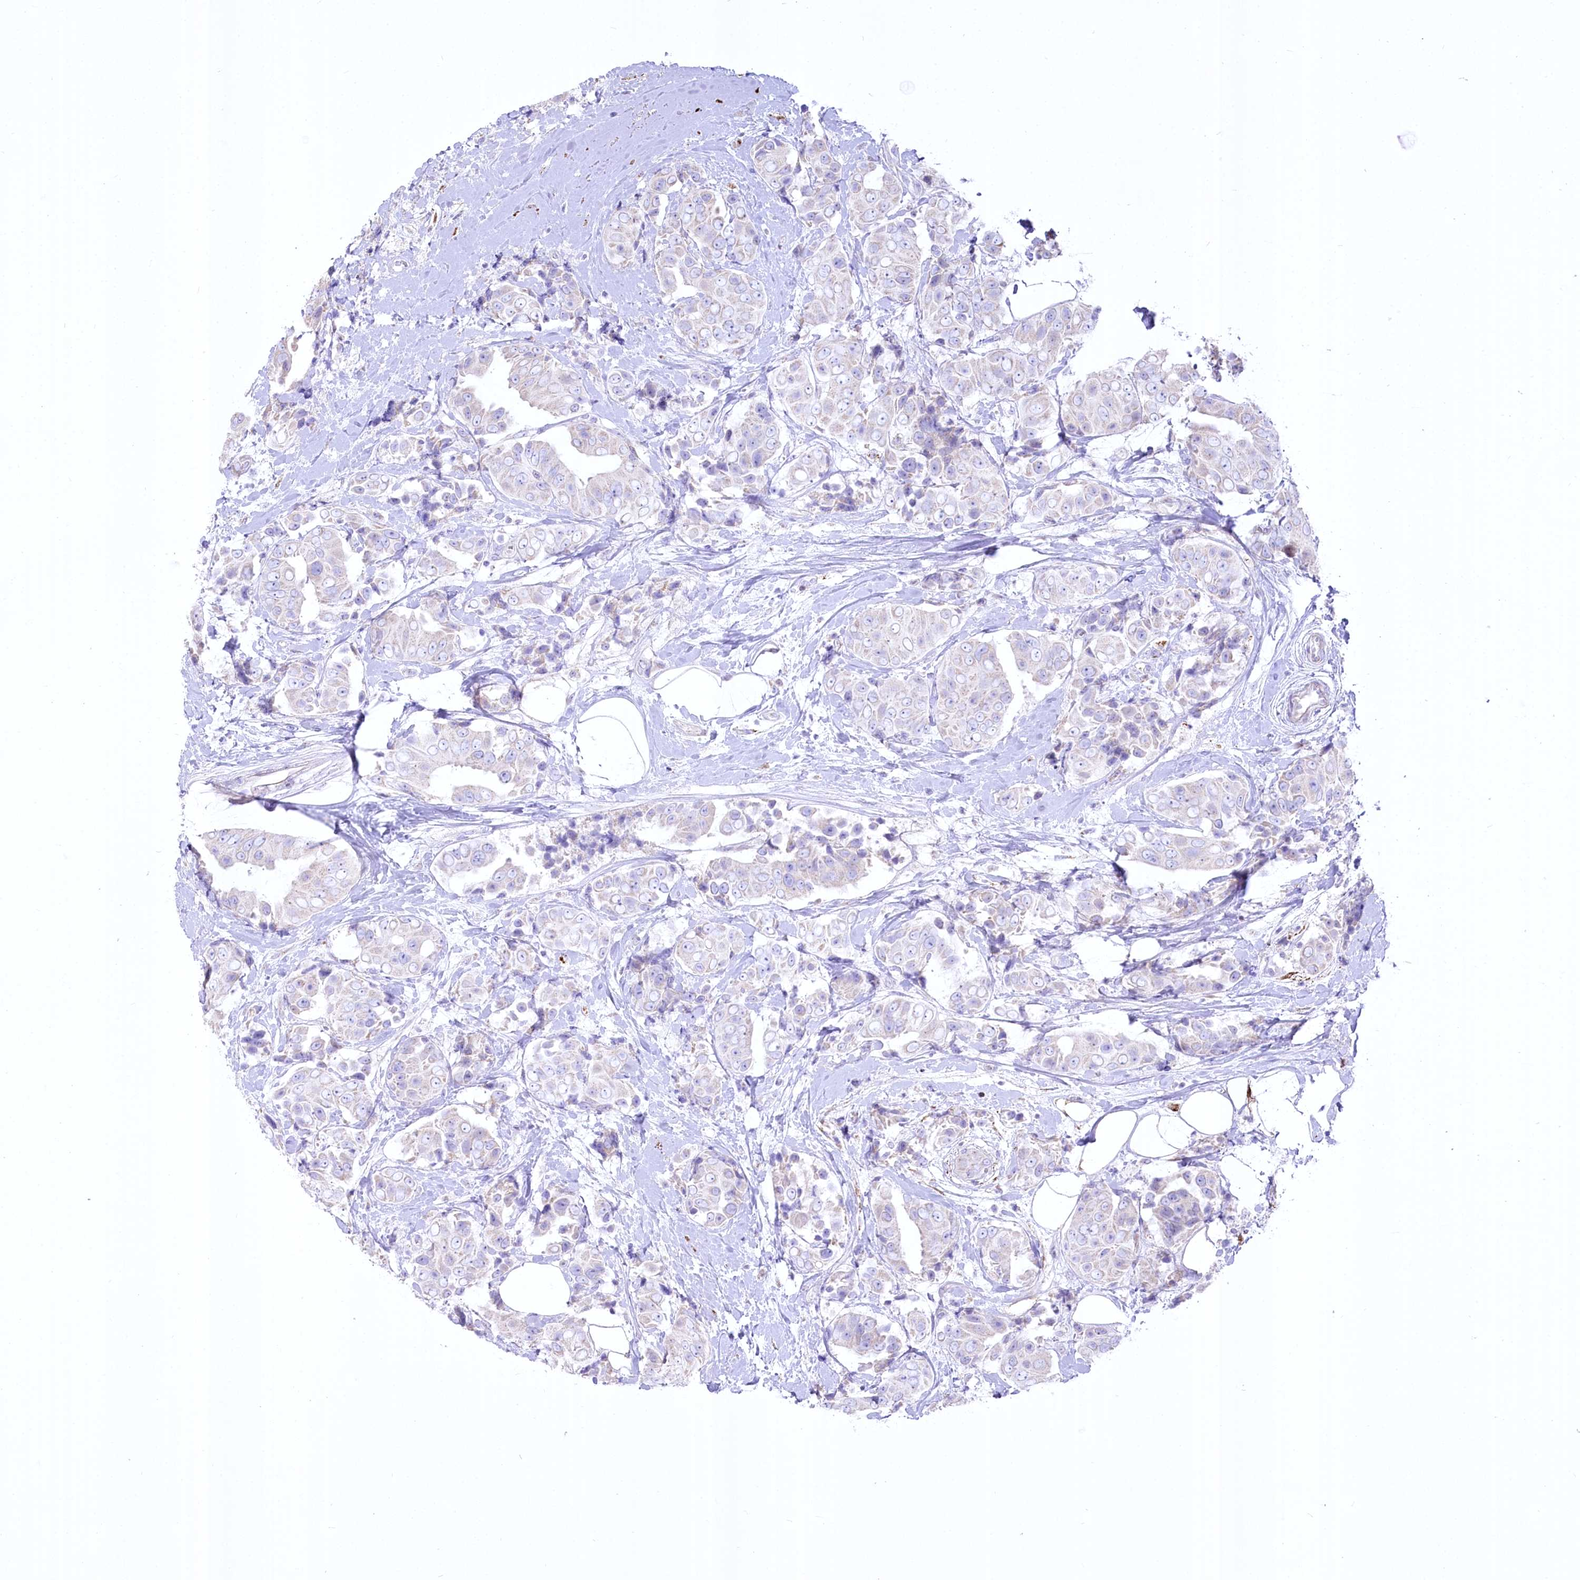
{"staining": {"intensity": "negative", "quantity": "none", "location": "none"}, "tissue": "breast cancer", "cell_type": "Tumor cells", "image_type": "cancer", "snomed": [{"axis": "morphology", "description": "Normal tissue, NOS"}, {"axis": "morphology", "description": "Duct carcinoma"}, {"axis": "topography", "description": "Breast"}], "caption": "This is an immunohistochemistry image of human breast infiltrating ductal carcinoma. There is no expression in tumor cells.", "gene": "CEP164", "patient": {"sex": "female", "age": 39}}